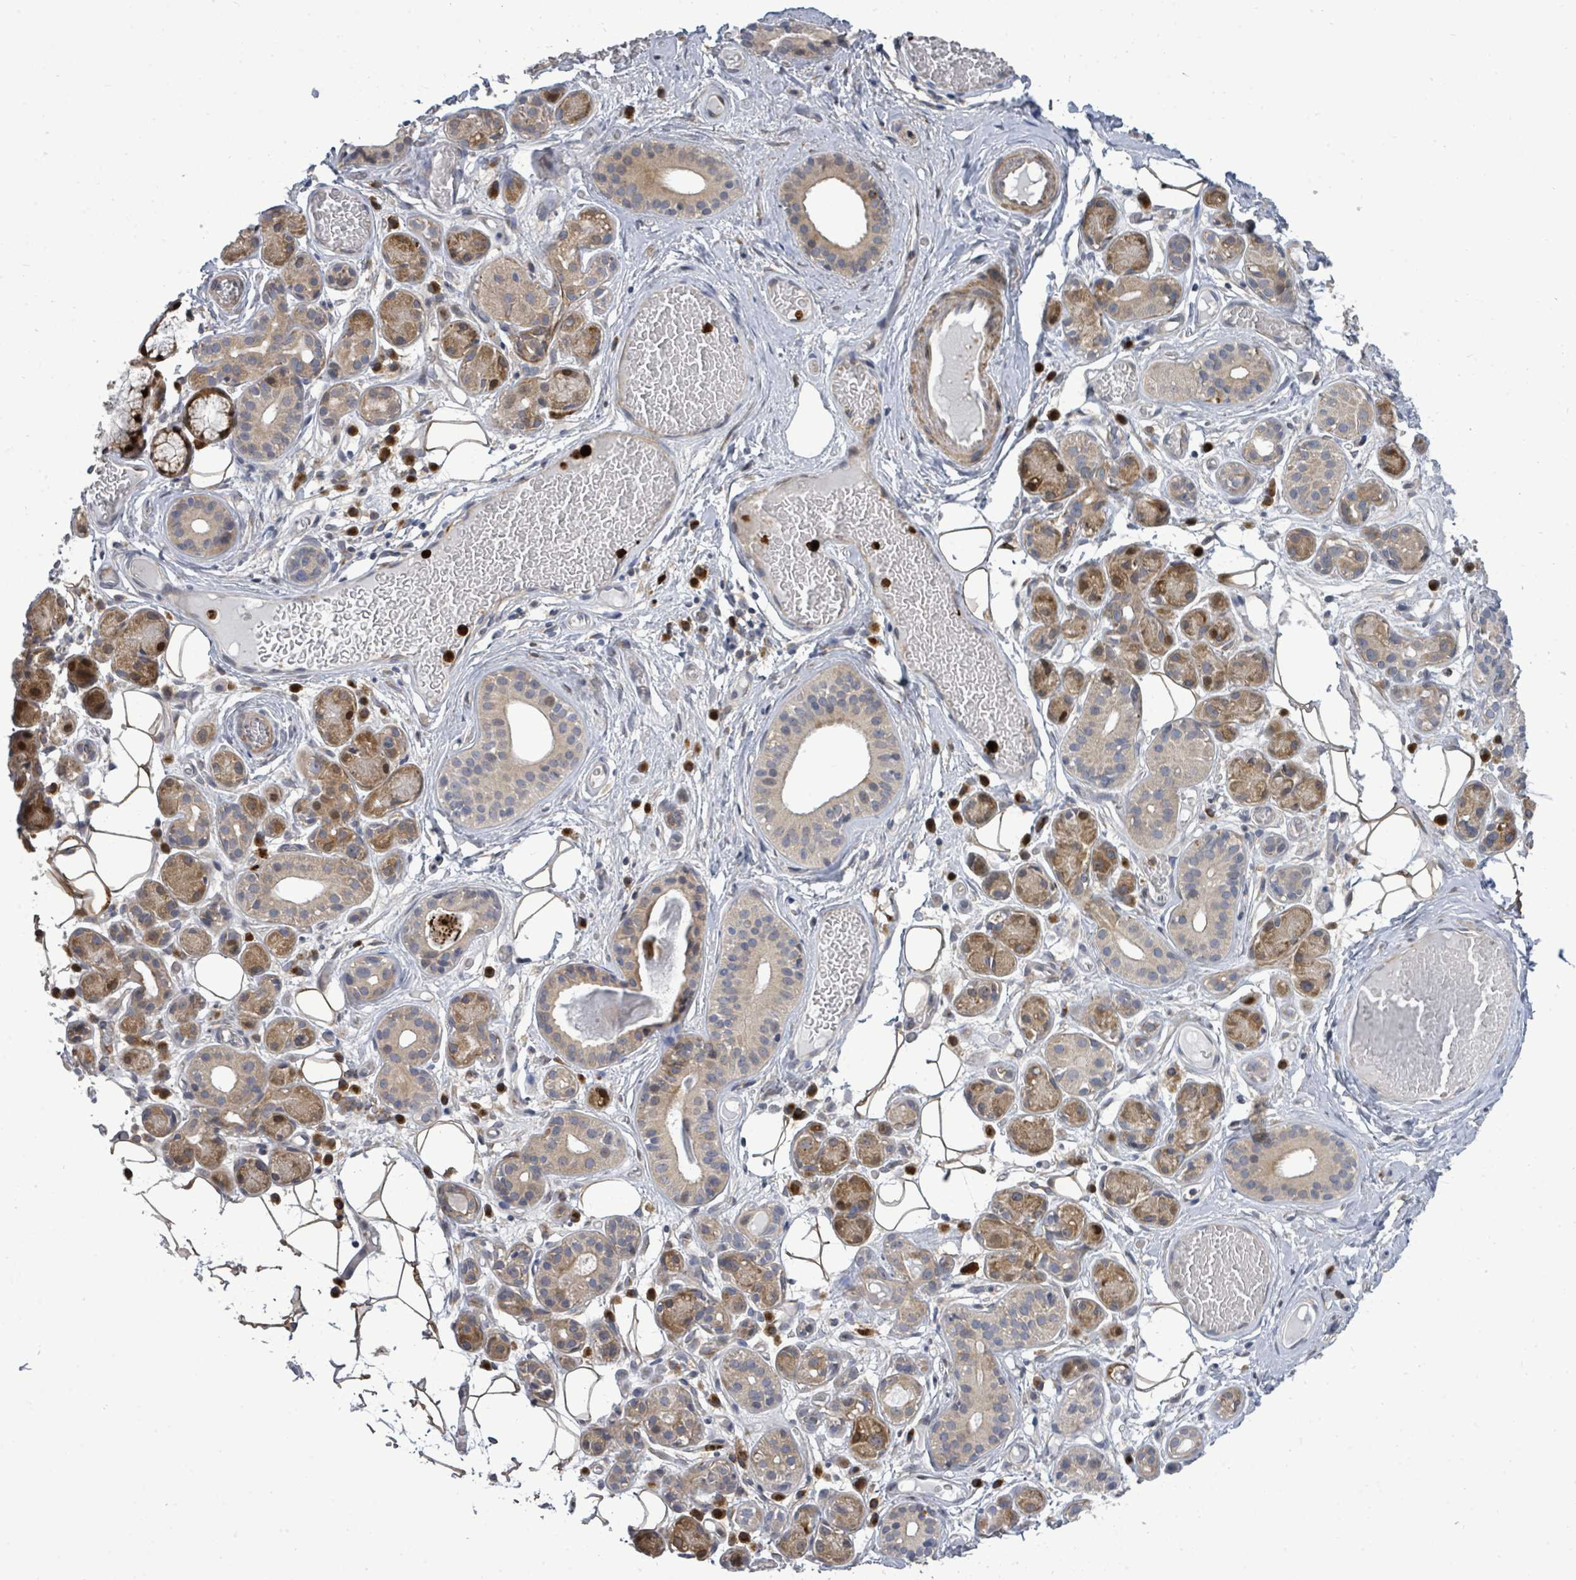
{"staining": {"intensity": "moderate", "quantity": "25%-75%", "location": "cytoplasmic/membranous"}, "tissue": "salivary gland", "cell_type": "Glandular cells", "image_type": "normal", "snomed": [{"axis": "morphology", "description": "Normal tissue, NOS"}, {"axis": "topography", "description": "Salivary gland"}], "caption": "This histopathology image displays benign salivary gland stained with immunohistochemistry (IHC) to label a protein in brown. The cytoplasmic/membranous of glandular cells show moderate positivity for the protein. Nuclei are counter-stained blue.", "gene": "SAR1A", "patient": {"sex": "male", "age": 82}}